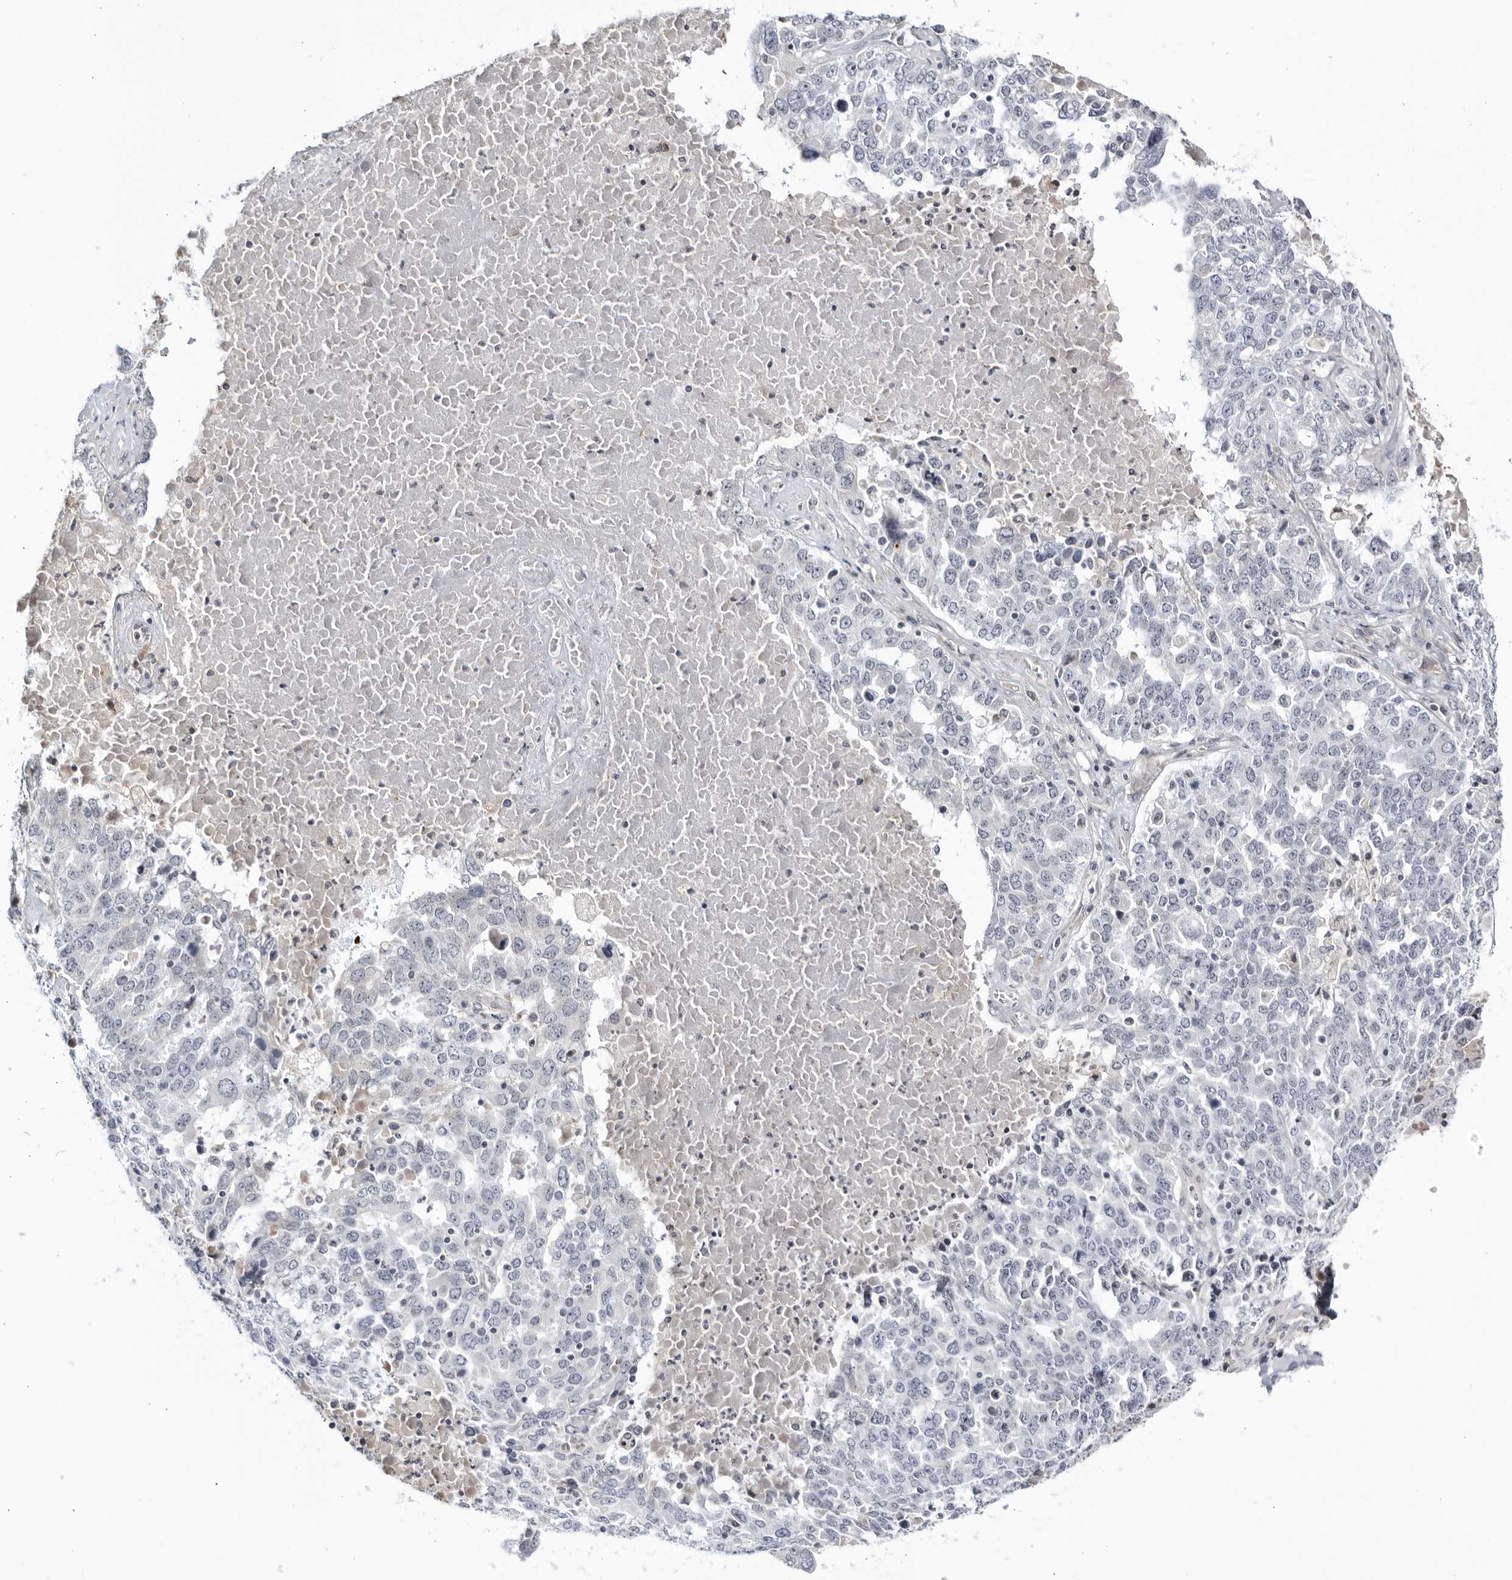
{"staining": {"intensity": "negative", "quantity": "none", "location": "none"}, "tissue": "ovarian cancer", "cell_type": "Tumor cells", "image_type": "cancer", "snomed": [{"axis": "morphology", "description": "Carcinoma, endometroid"}, {"axis": "topography", "description": "Ovary"}], "caption": "The immunohistochemistry (IHC) photomicrograph has no significant expression in tumor cells of ovarian endometroid carcinoma tissue. (DAB immunohistochemistry (IHC) visualized using brightfield microscopy, high magnification).", "gene": "CNBD1", "patient": {"sex": "female", "age": 62}}